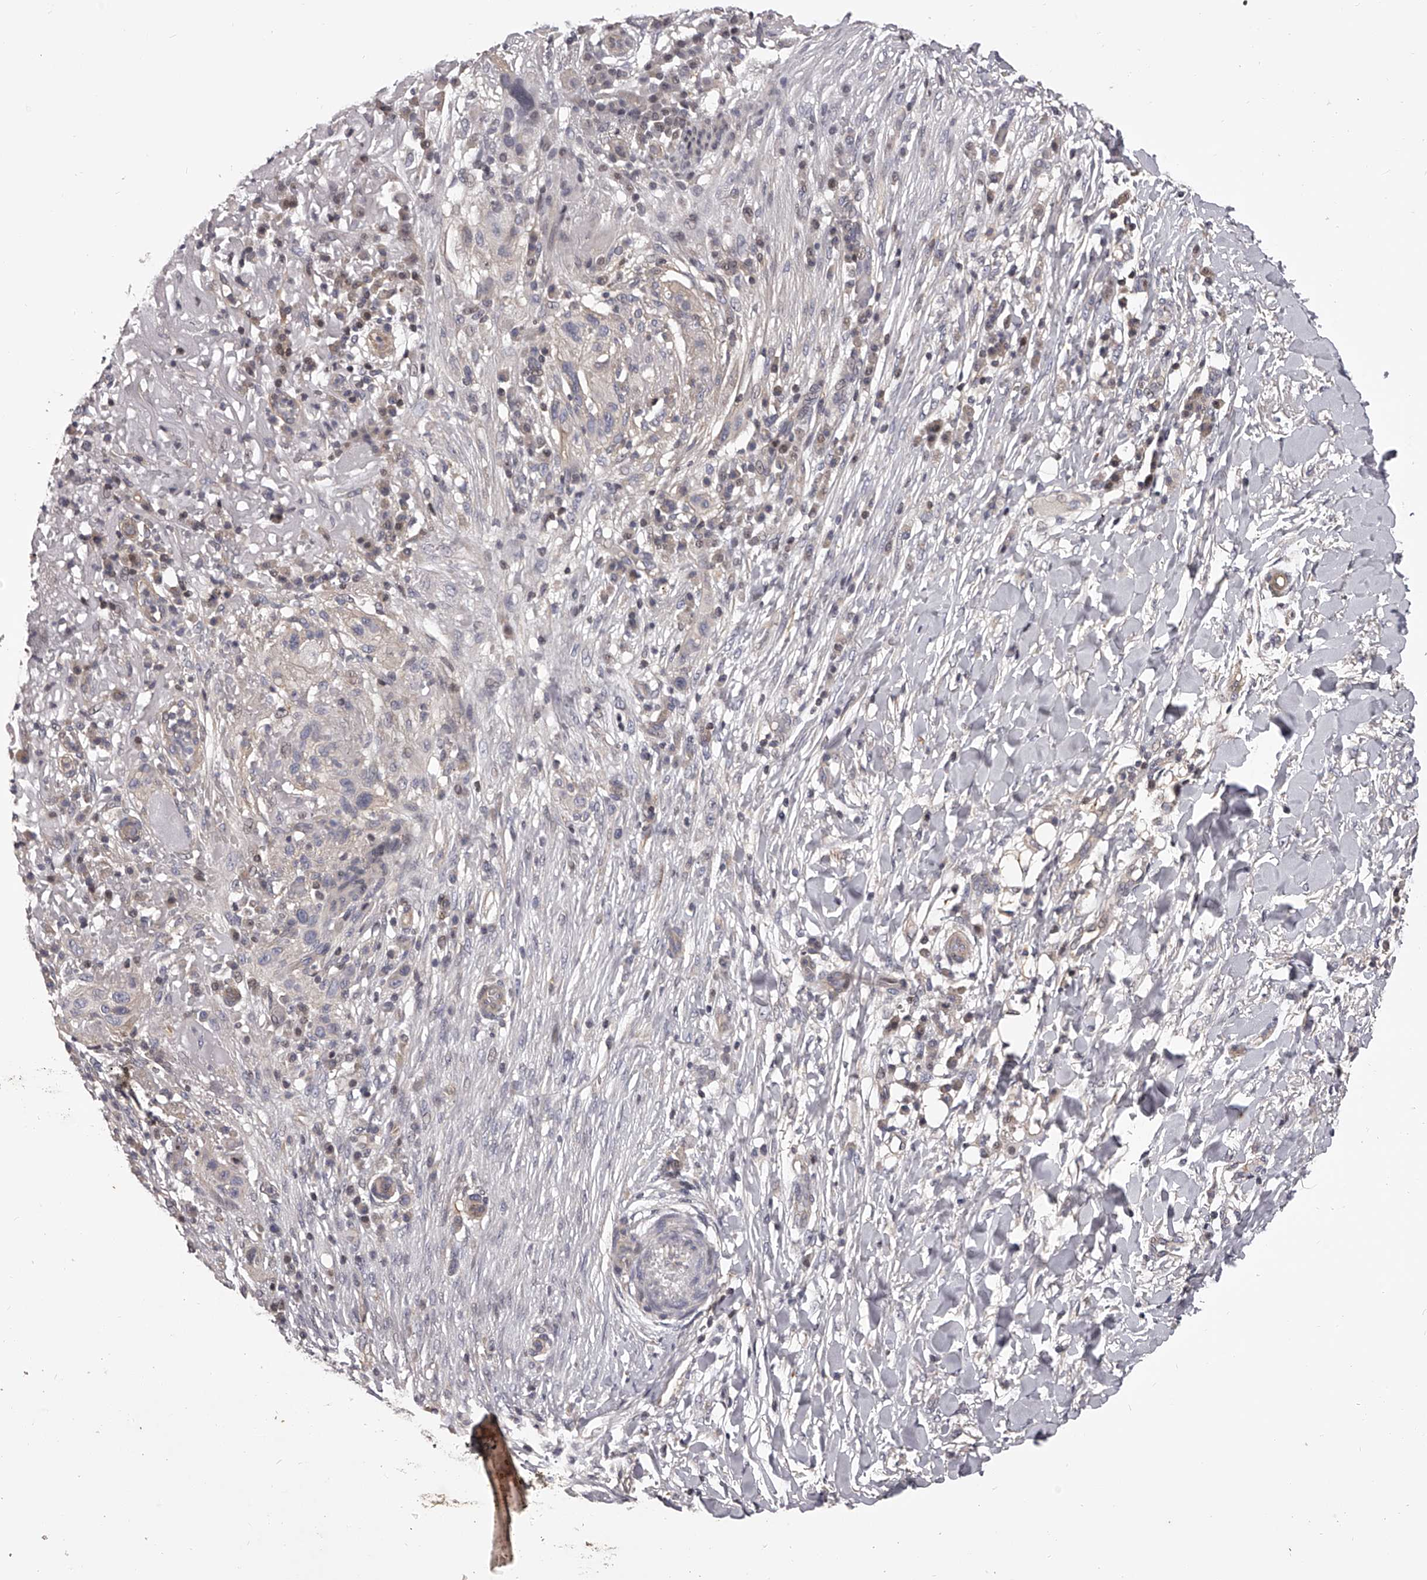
{"staining": {"intensity": "negative", "quantity": "none", "location": "none"}, "tissue": "skin cancer", "cell_type": "Tumor cells", "image_type": "cancer", "snomed": [{"axis": "morphology", "description": "Normal tissue, NOS"}, {"axis": "morphology", "description": "Squamous cell carcinoma, NOS"}, {"axis": "topography", "description": "Skin"}], "caption": "High power microscopy micrograph of an IHC image of squamous cell carcinoma (skin), revealing no significant positivity in tumor cells. The staining is performed using DAB (3,3'-diaminobenzidine) brown chromogen with nuclei counter-stained in using hematoxylin.", "gene": "PFDN2", "patient": {"sex": "female", "age": 96}}